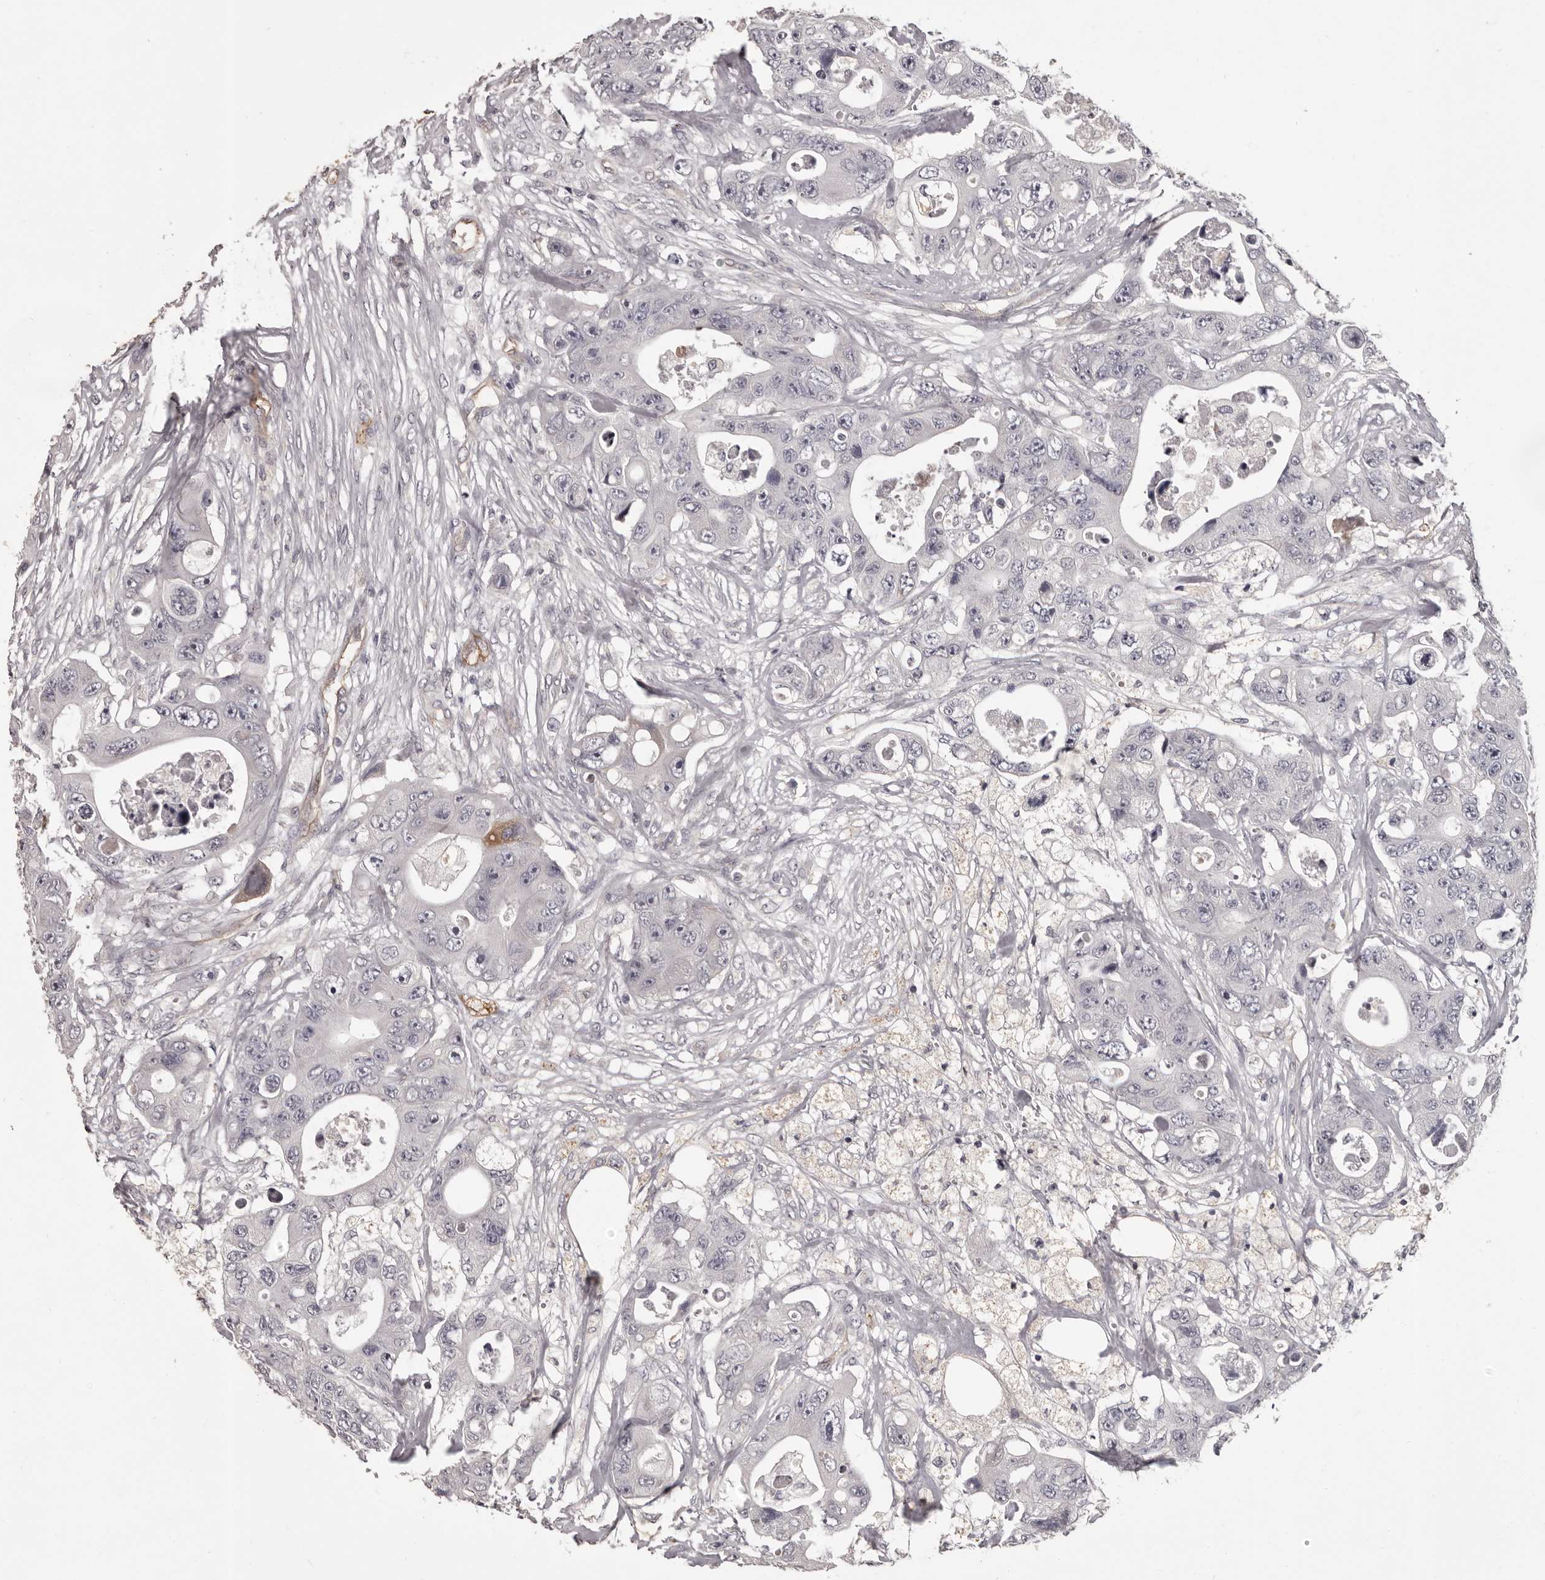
{"staining": {"intensity": "negative", "quantity": "none", "location": "none"}, "tissue": "colorectal cancer", "cell_type": "Tumor cells", "image_type": "cancer", "snomed": [{"axis": "morphology", "description": "Adenocarcinoma, NOS"}, {"axis": "topography", "description": "Colon"}], "caption": "Immunohistochemistry (IHC) of human colorectal cancer (adenocarcinoma) reveals no staining in tumor cells.", "gene": "GPR78", "patient": {"sex": "female", "age": 46}}